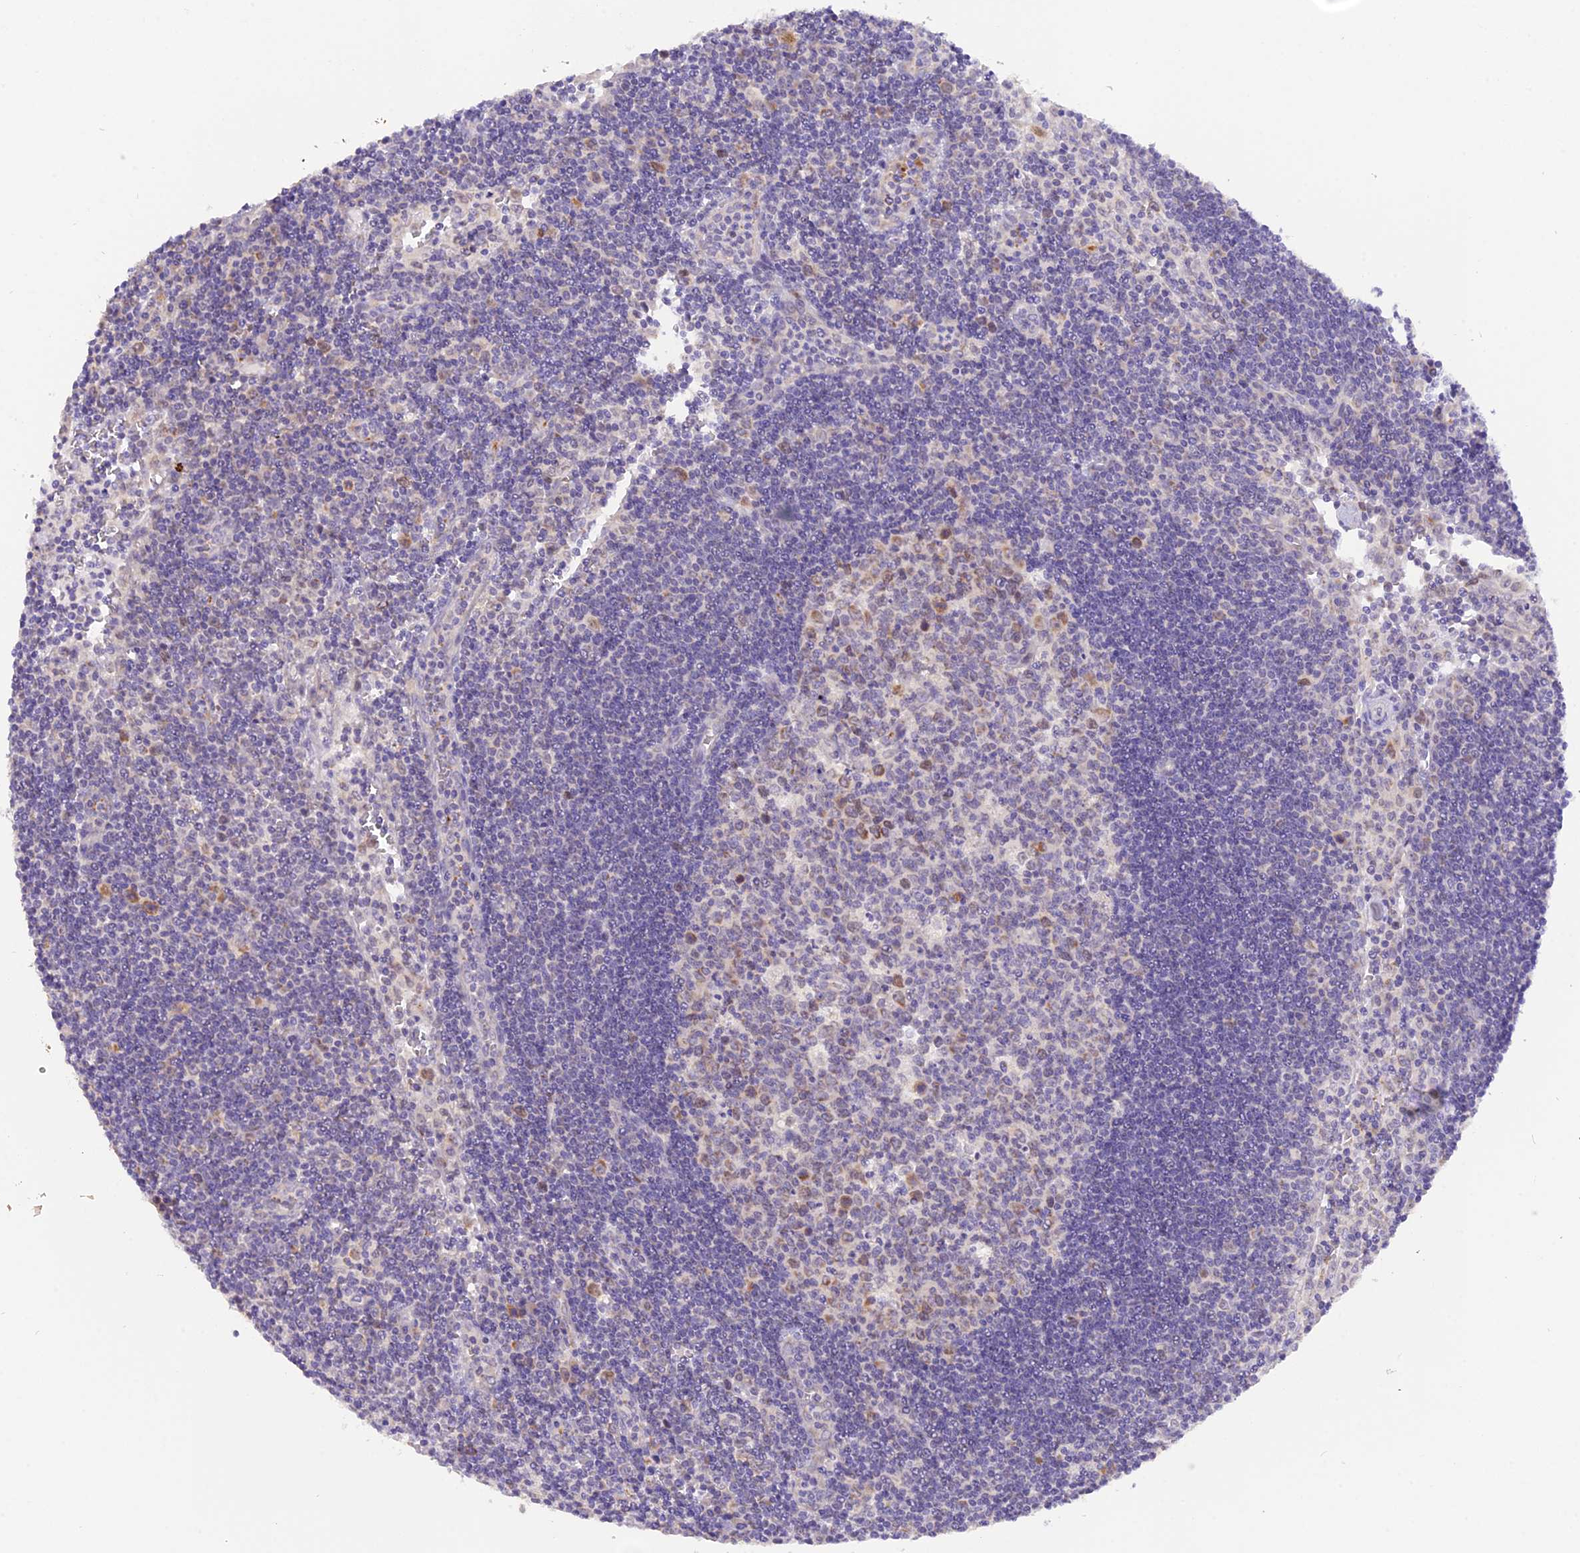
{"staining": {"intensity": "moderate", "quantity": "<25%", "location": "cytoplasmic/membranous,nuclear"}, "tissue": "lymph node", "cell_type": "Germinal center cells", "image_type": "normal", "snomed": [{"axis": "morphology", "description": "Normal tissue, NOS"}, {"axis": "topography", "description": "Lymph node"}], "caption": "High-power microscopy captured an immunohistochemistry (IHC) histopathology image of normal lymph node, revealing moderate cytoplasmic/membranous,nuclear positivity in approximately <25% of germinal center cells. (DAB IHC with brightfield microscopy, high magnification).", "gene": "PKIA", "patient": {"sex": "female", "age": 32}}